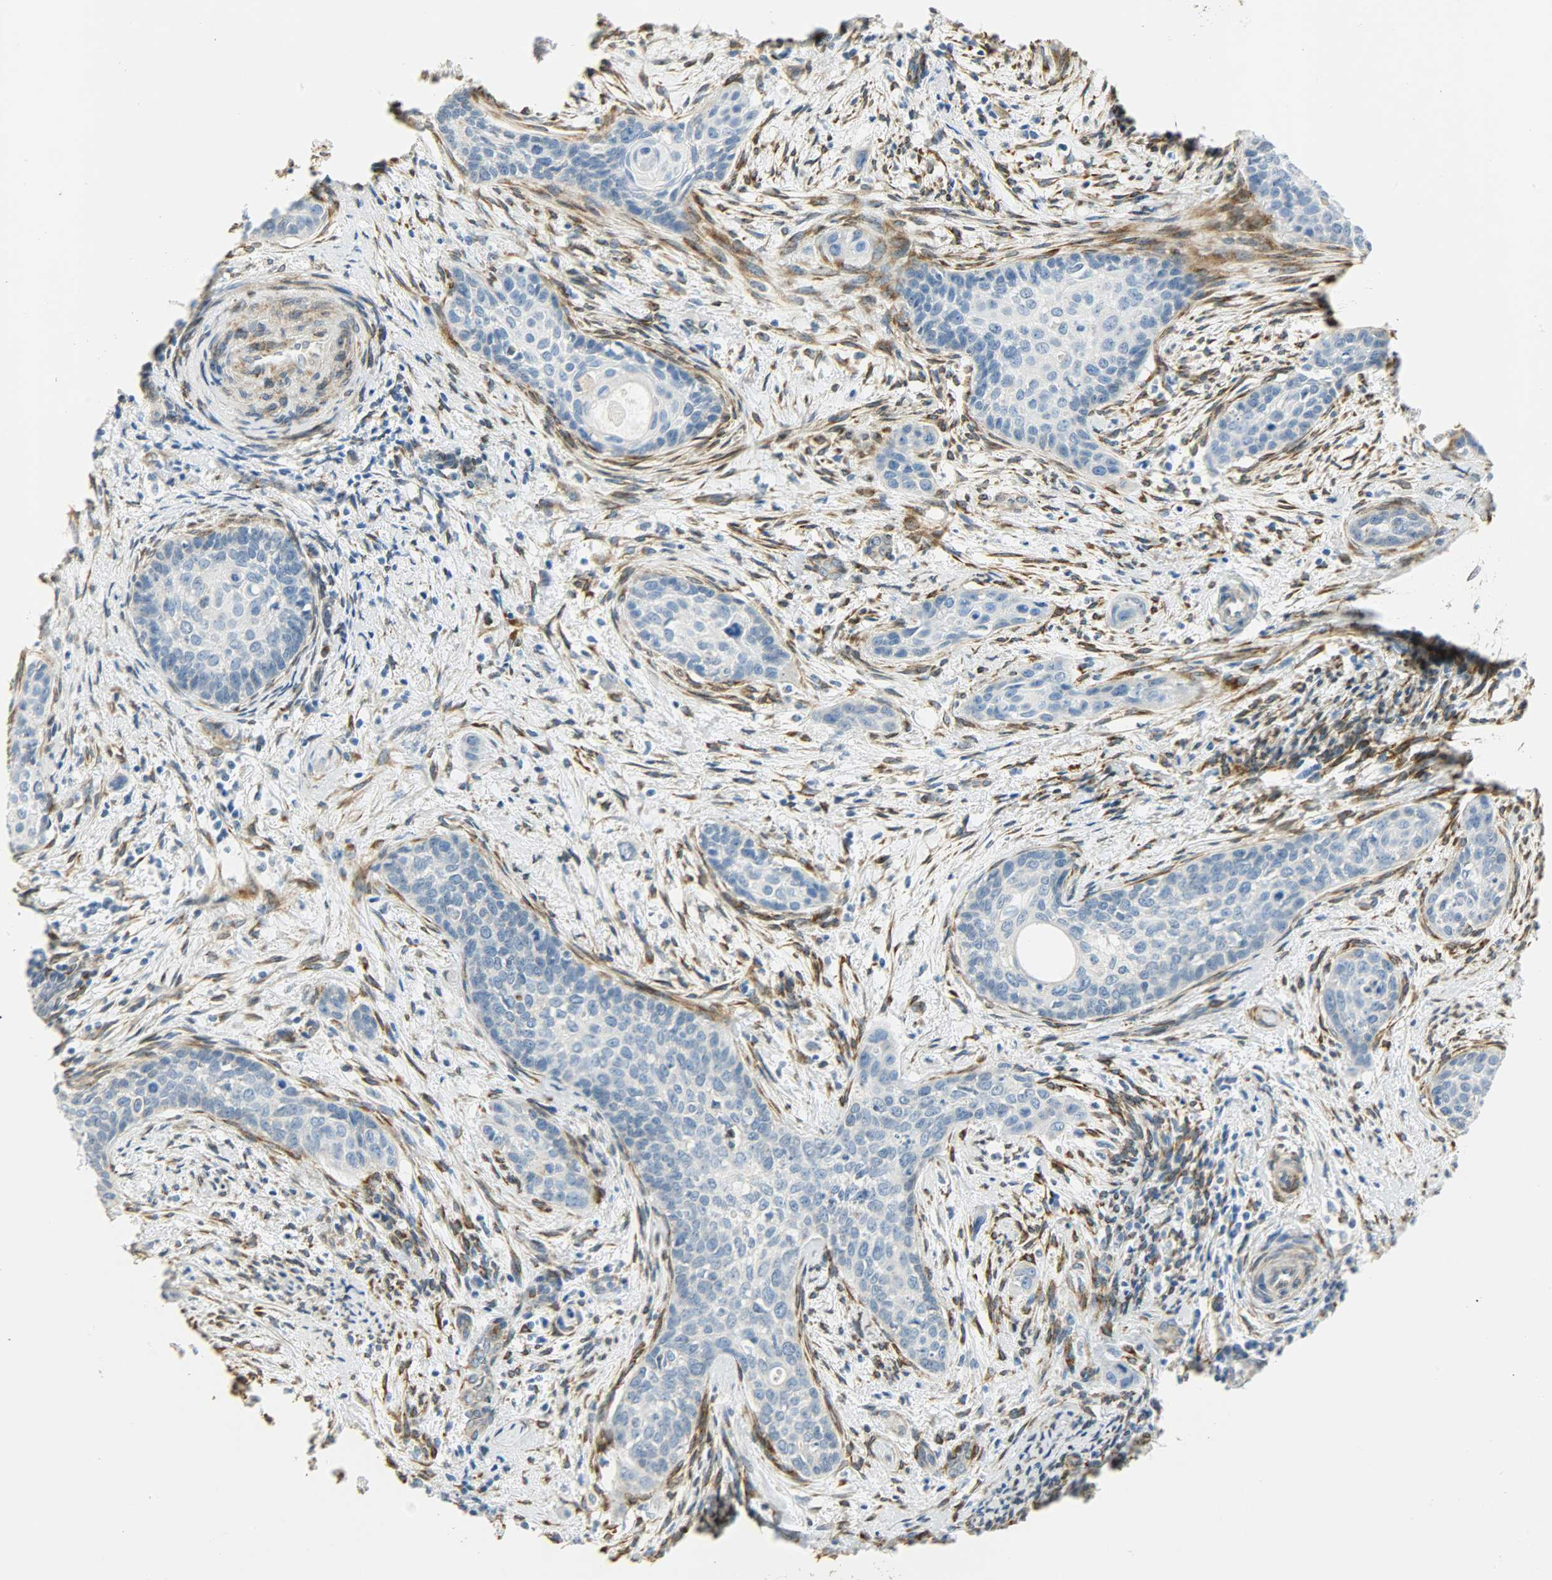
{"staining": {"intensity": "negative", "quantity": "none", "location": "none"}, "tissue": "cervical cancer", "cell_type": "Tumor cells", "image_type": "cancer", "snomed": [{"axis": "morphology", "description": "Squamous cell carcinoma, NOS"}, {"axis": "topography", "description": "Cervix"}], "caption": "Tumor cells show no significant expression in cervical cancer (squamous cell carcinoma).", "gene": "PKD2", "patient": {"sex": "female", "age": 33}}